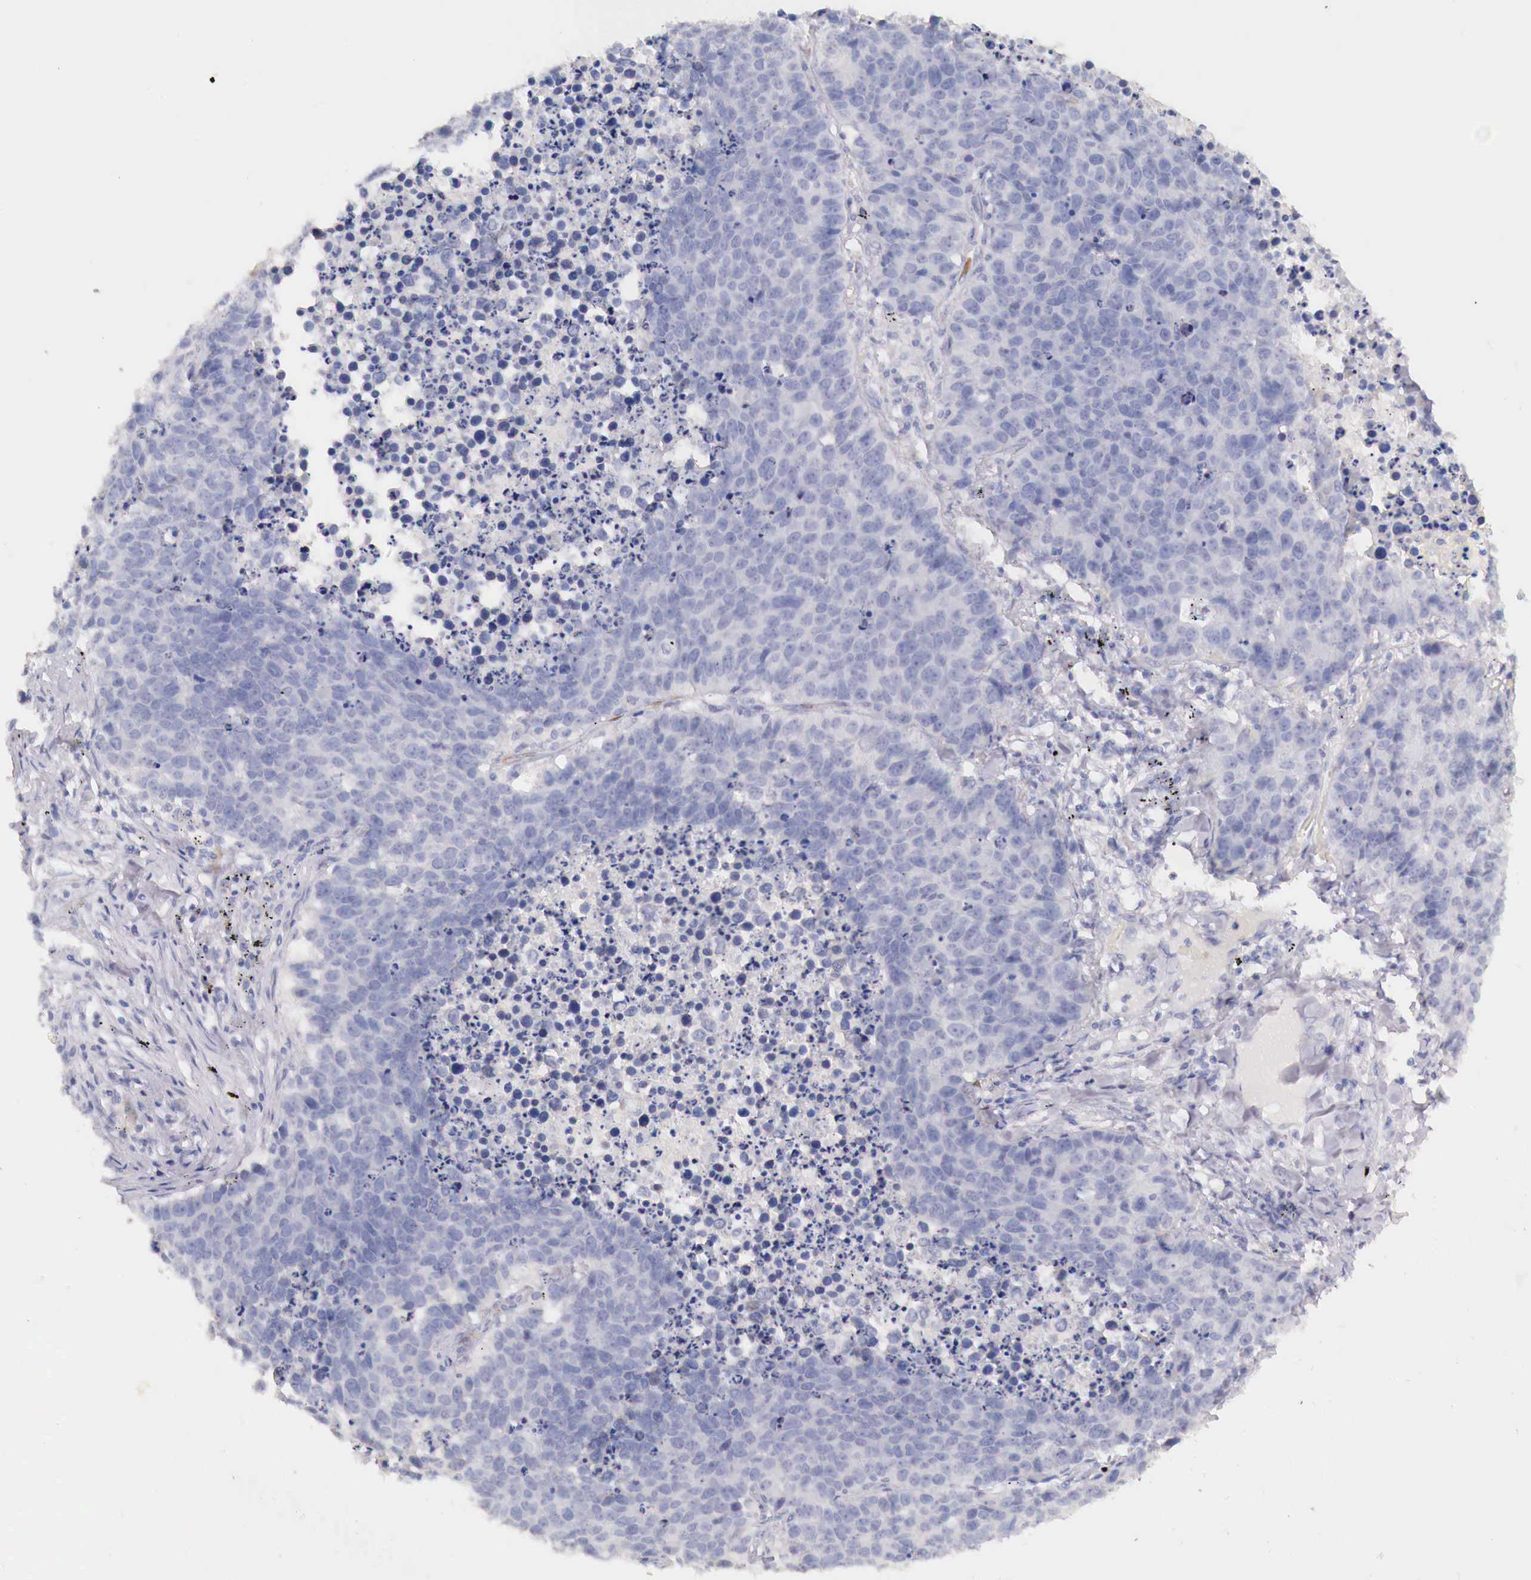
{"staining": {"intensity": "negative", "quantity": "none", "location": "none"}, "tissue": "lung cancer", "cell_type": "Tumor cells", "image_type": "cancer", "snomed": [{"axis": "morphology", "description": "Carcinoid, malignant, NOS"}, {"axis": "topography", "description": "Lung"}], "caption": "DAB immunohistochemical staining of carcinoid (malignant) (lung) displays no significant positivity in tumor cells.", "gene": "ITIH6", "patient": {"sex": "male", "age": 60}}